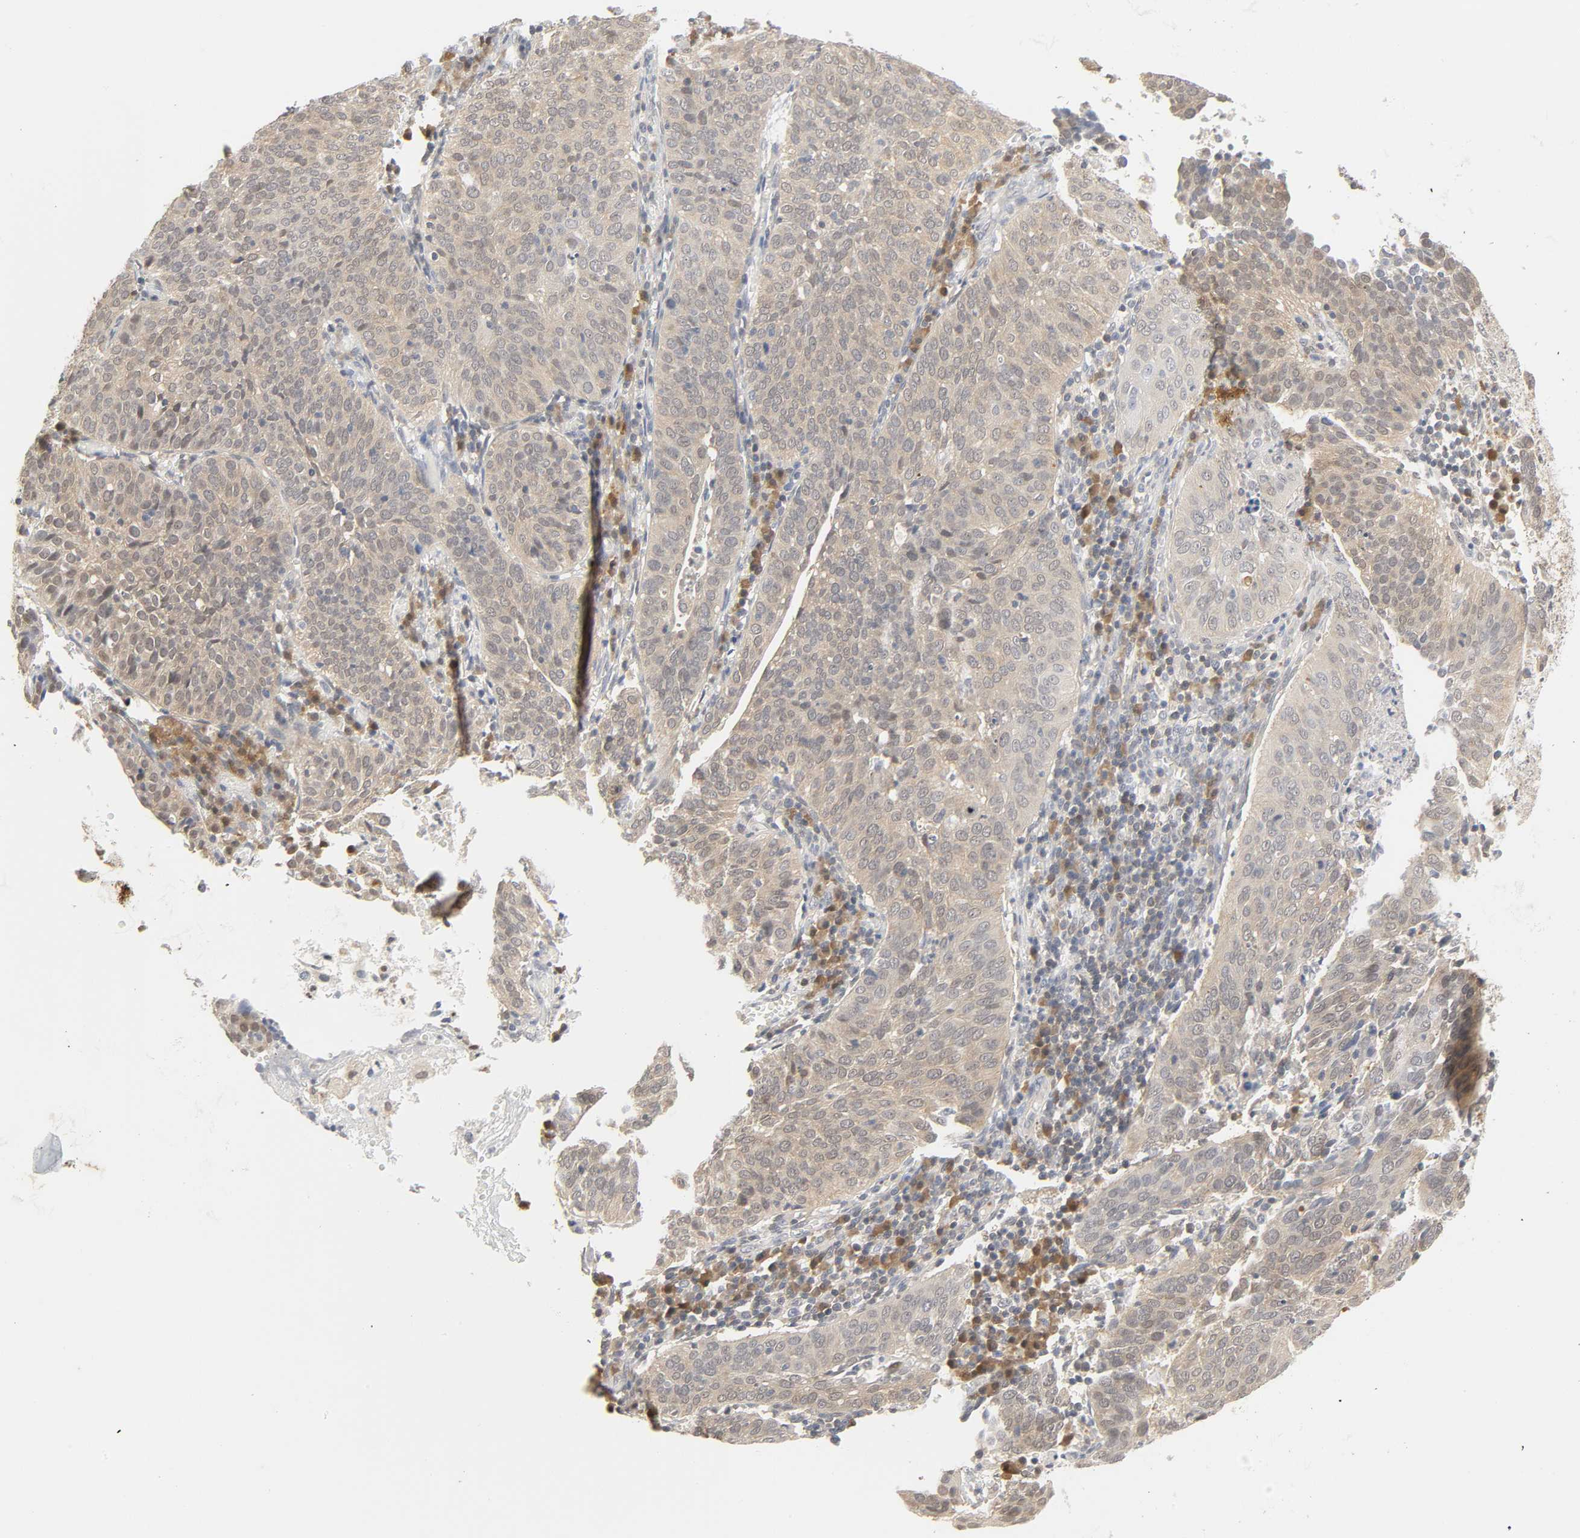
{"staining": {"intensity": "weak", "quantity": ">75%", "location": "cytoplasmic/membranous"}, "tissue": "cervical cancer", "cell_type": "Tumor cells", "image_type": "cancer", "snomed": [{"axis": "morphology", "description": "Squamous cell carcinoma, NOS"}, {"axis": "topography", "description": "Cervix"}], "caption": "Immunohistochemical staining of human squamous cell carcinoma (cervical) reveals low levels of weak cytoplasmic/membranous staining in about >75% of tumor cells.", "gene": "MIF", "patient": {"sex": "female", "age": 39}}